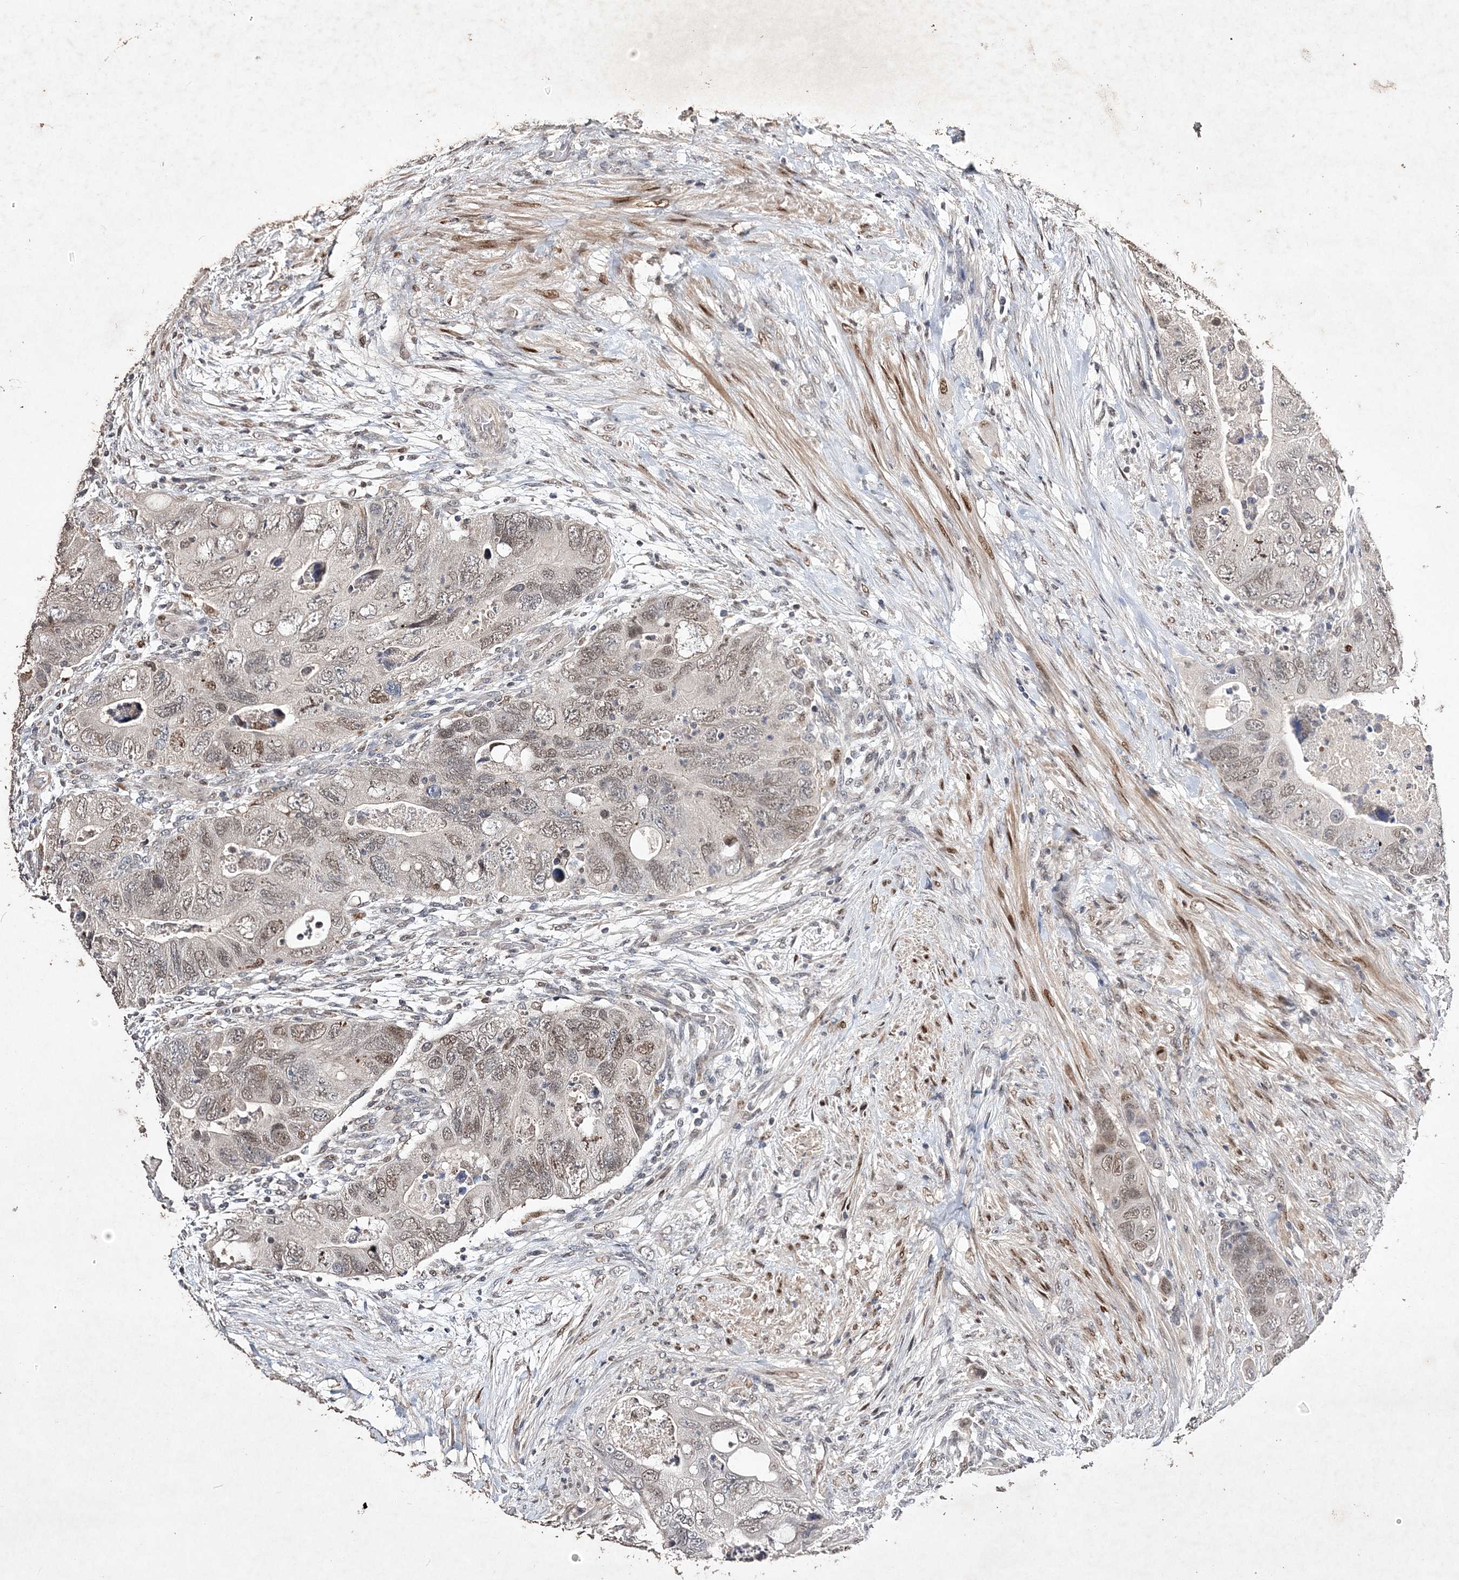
{"staining": {"intensity": "moderate", "quantity": "25%-75%", "location": "nuclear"}, "tissue": "colorectal cancer", "cell_type": "Tumor cells", "image_type": "cancer", "snomed": [{"axis": "morphology", "description": "Adenocarcinoma, NOS"}, {"axis": "topography", "description": "Rectum"}], "caption": "Protein expression analysis of adenocarcinoma (colorectal) demonstrates moderate nuclear positivity in about 25%-75% of tumor cells.", "gene": "C3orf38", "patient": {"sex": "male", "age": 63}}